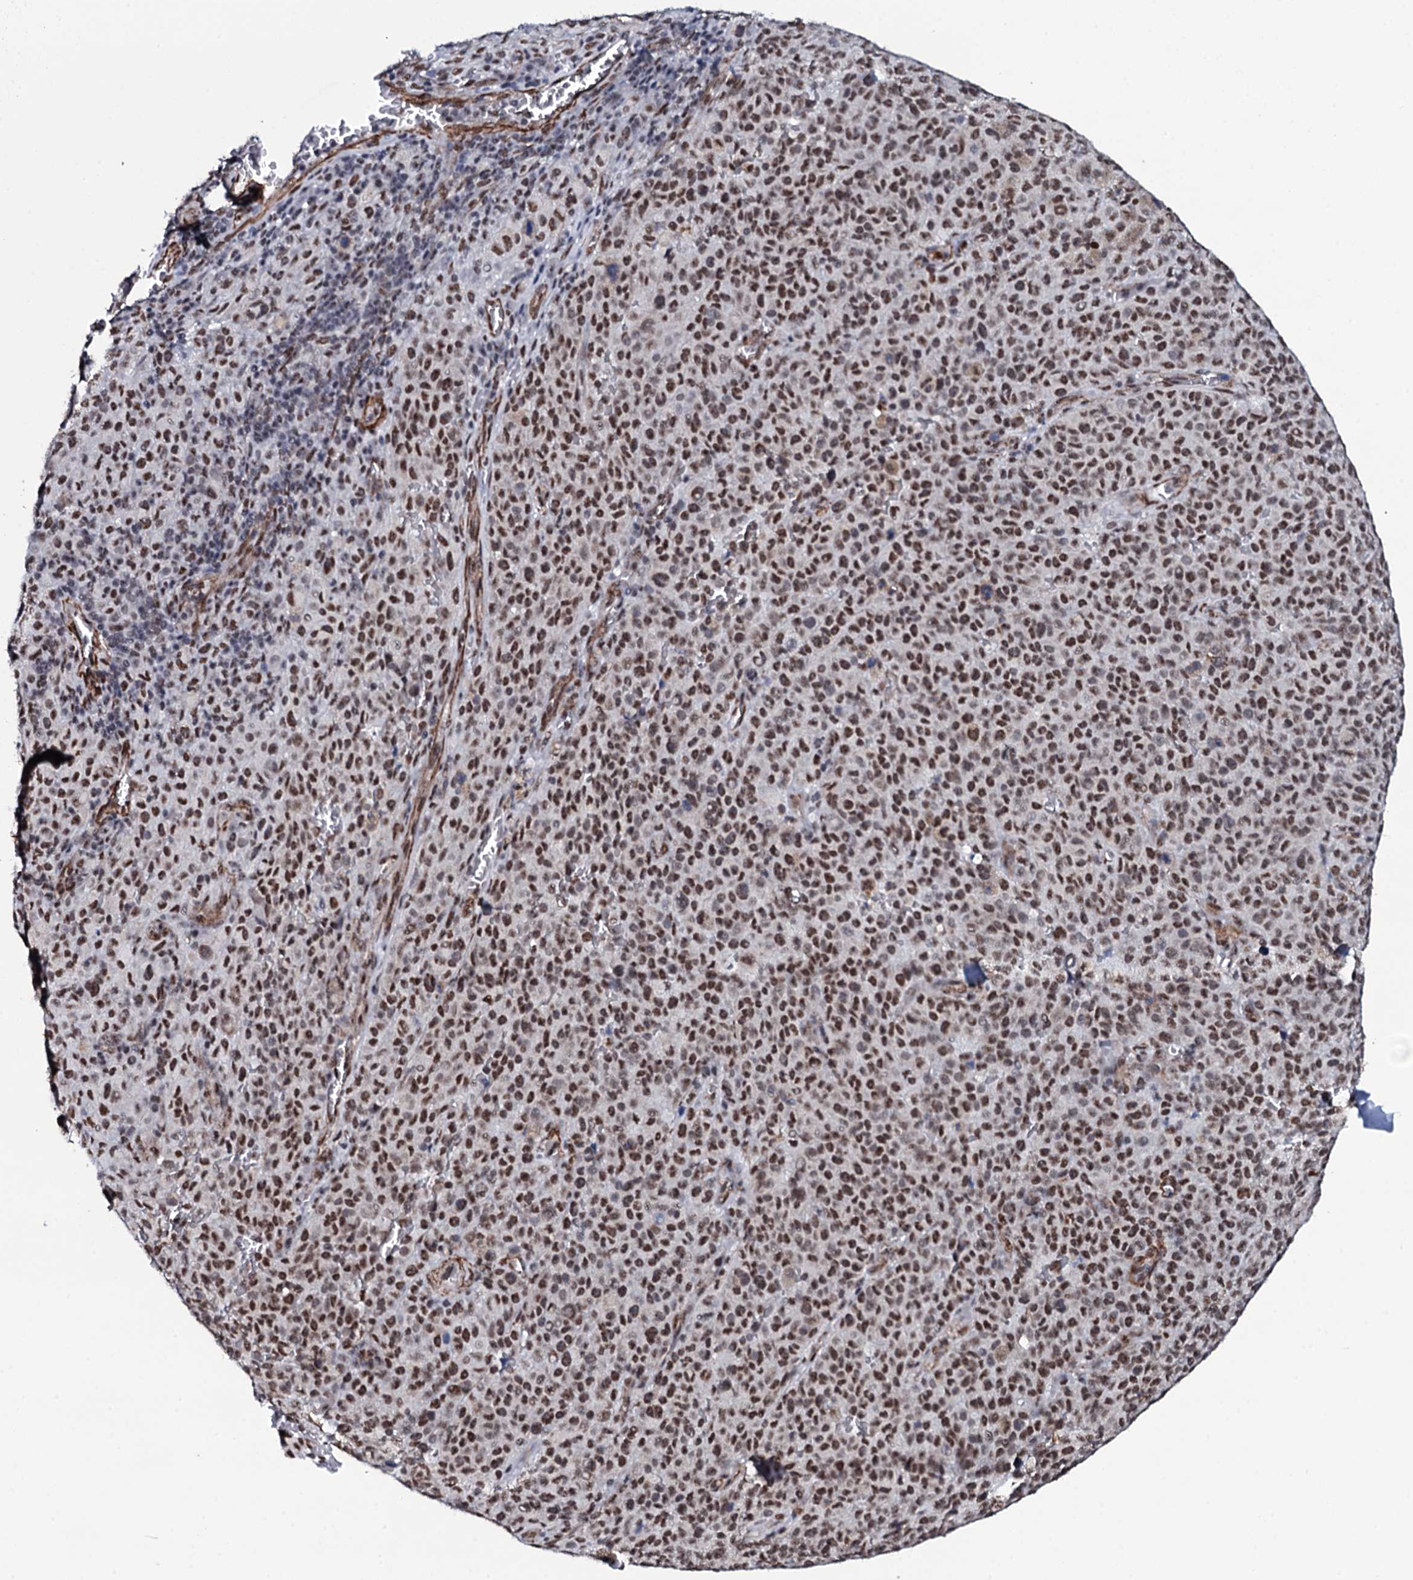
{"staining": {"intensity": "moderate", "quantity": ">75%", "location": "nuclear"}, "tissue": "melanoma", "cell_type": "Tumor cells", "image_type": "cancer", "snomed": [{"axis": "morphology", "description": "Malignant melanoma, NOS"}, {"axis": "topography", "description": "Skin"}], "caption": "This is an image of IHC staining of malignant melanoma, which shows moderate staining in the nuclear of tumor cells.", "gene": "CWC15", "patient": {"sex": "female", "age": 82}}